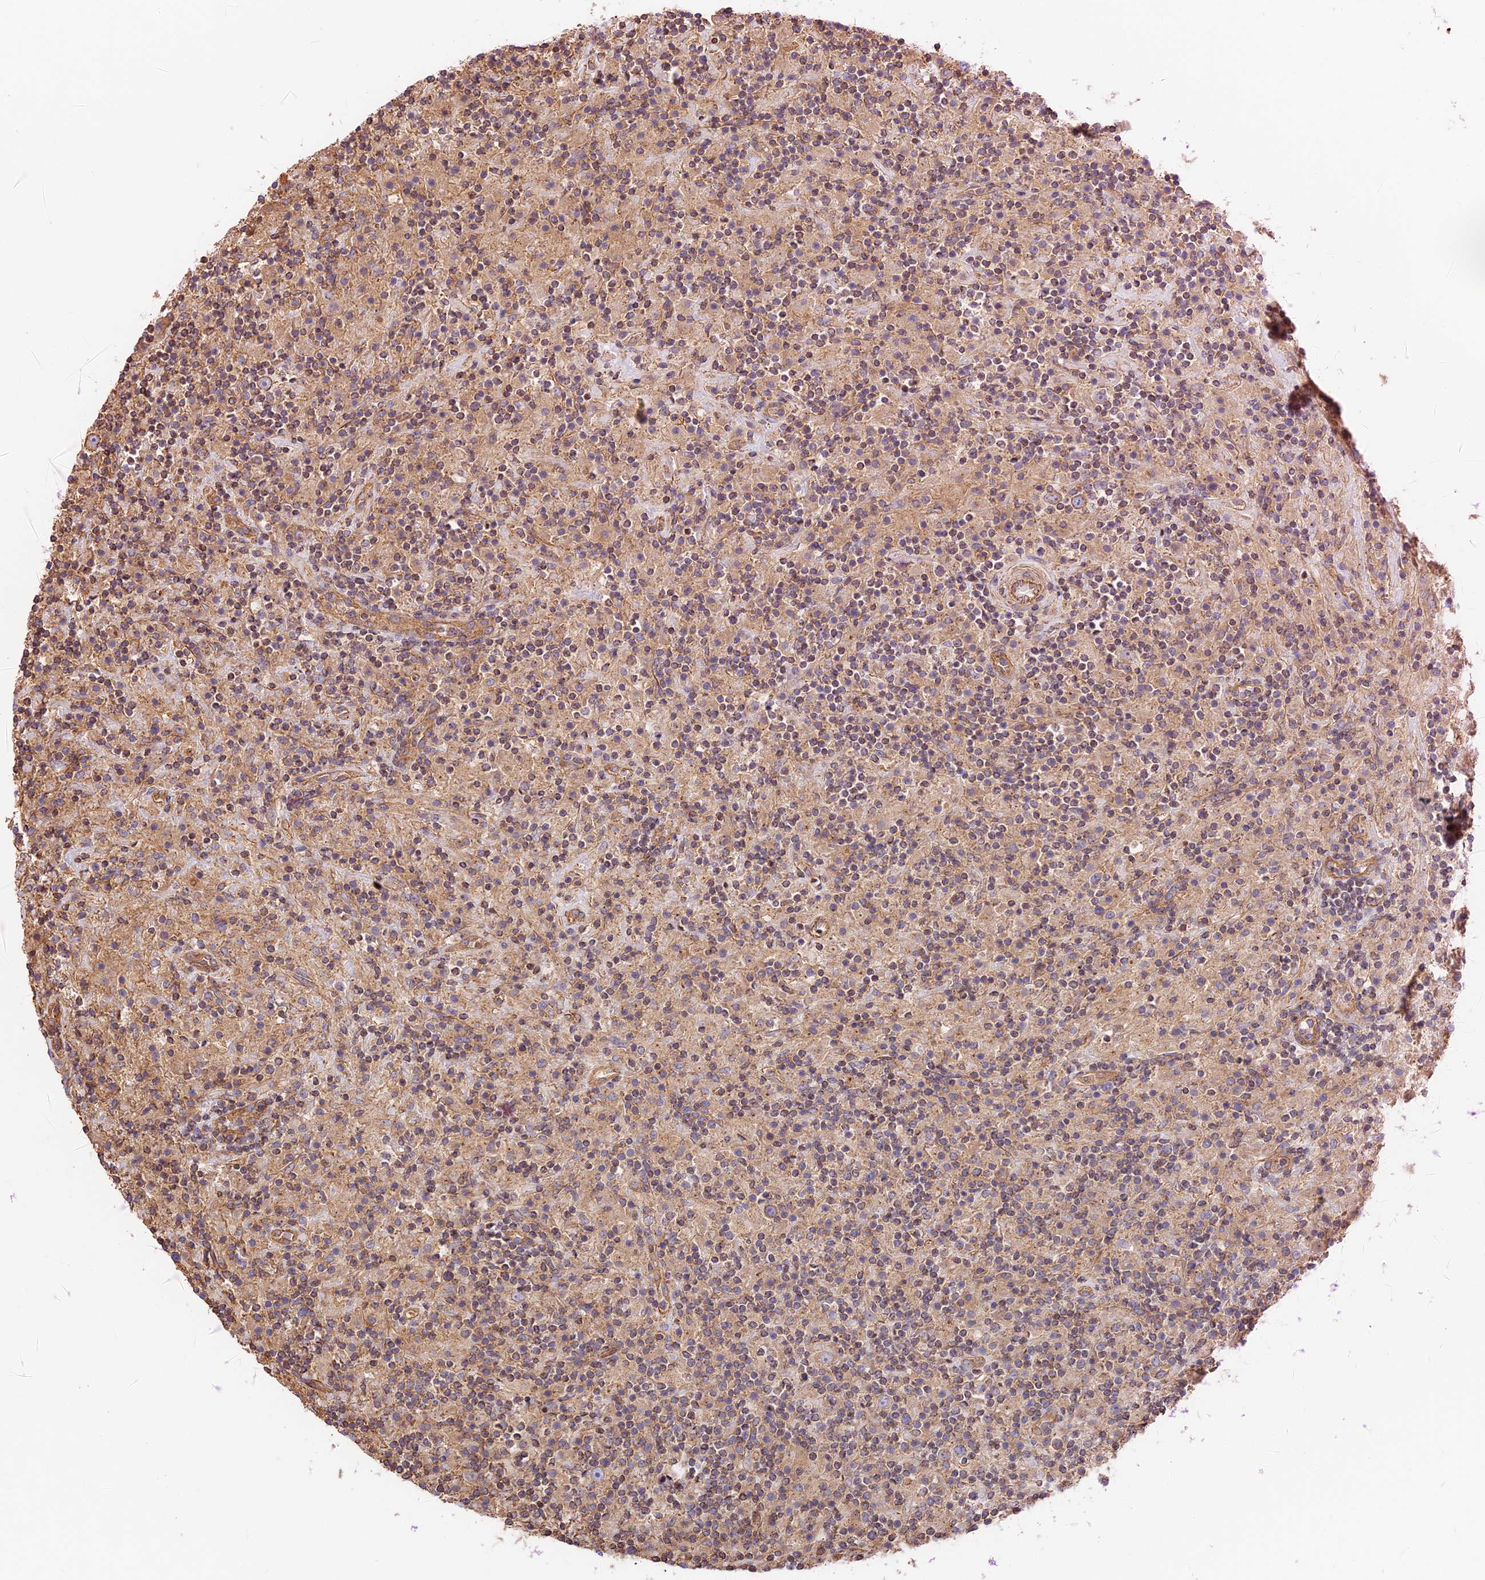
{"staining": {"intensity": "weak", "quantity": "25%-75%", "location": "cytoplasmic/membranous"}, "tissue": "lymphoma", "cell_type": "Tumor cells", "image_type": "cancer", "snomed": [{"axis": "morphology", "description": "Hodgkin's disease, NOS"}, {"axis": "topography", "description": "Lymph node"}], "caption": "There is low levels of weak cytoplasmic/membranous staining in tumor cells of lymphoma, as demonstrated by immunohistochemical staining (brown color).", "gene": "VPS18", "patient": {"sex": "male", "age": 70}}